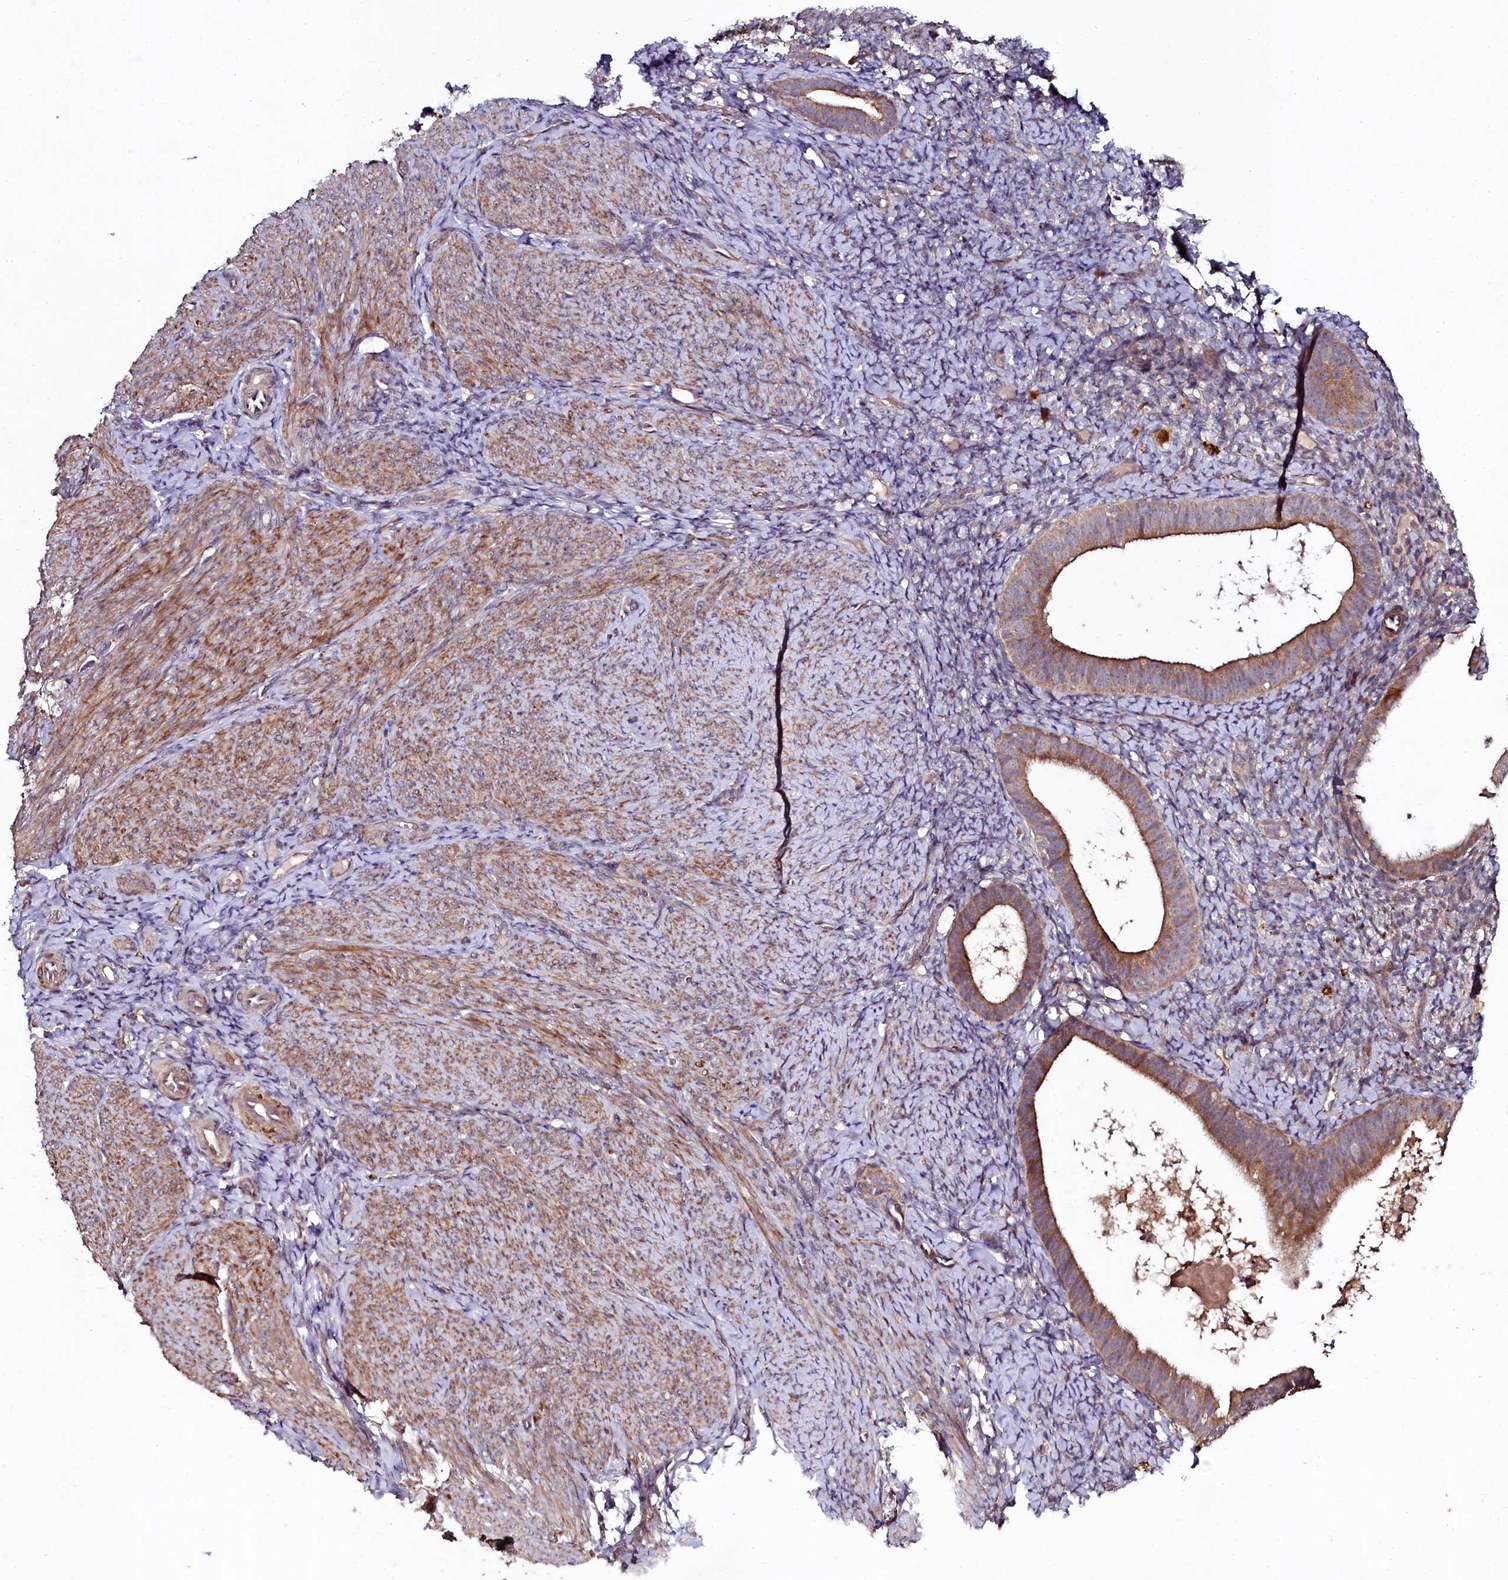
{"staining": {"intensity": "weak", "quantity": "<25%", "location": "cytoplasmic/membranous"}, "tissue": "endometrium", "cell_type": "Cells in endometrial stroma", "image_type": "normal", "snomed": [{"axis": "morphology", "description": "Normal tissue, NOS"}, {"axis": "topography", "description": "Endometrium"}], "caption": "Immunohistochemistry (IHC) photomicrograph of unremarkable endometrium: human endometrium stained with DAB (3,3'-diaminobenzidine) exhibits no significant protein staining in cells in endometrial stroma.", "gene": "SEC24C", "patient": {"sex": "female", "age": 65}}